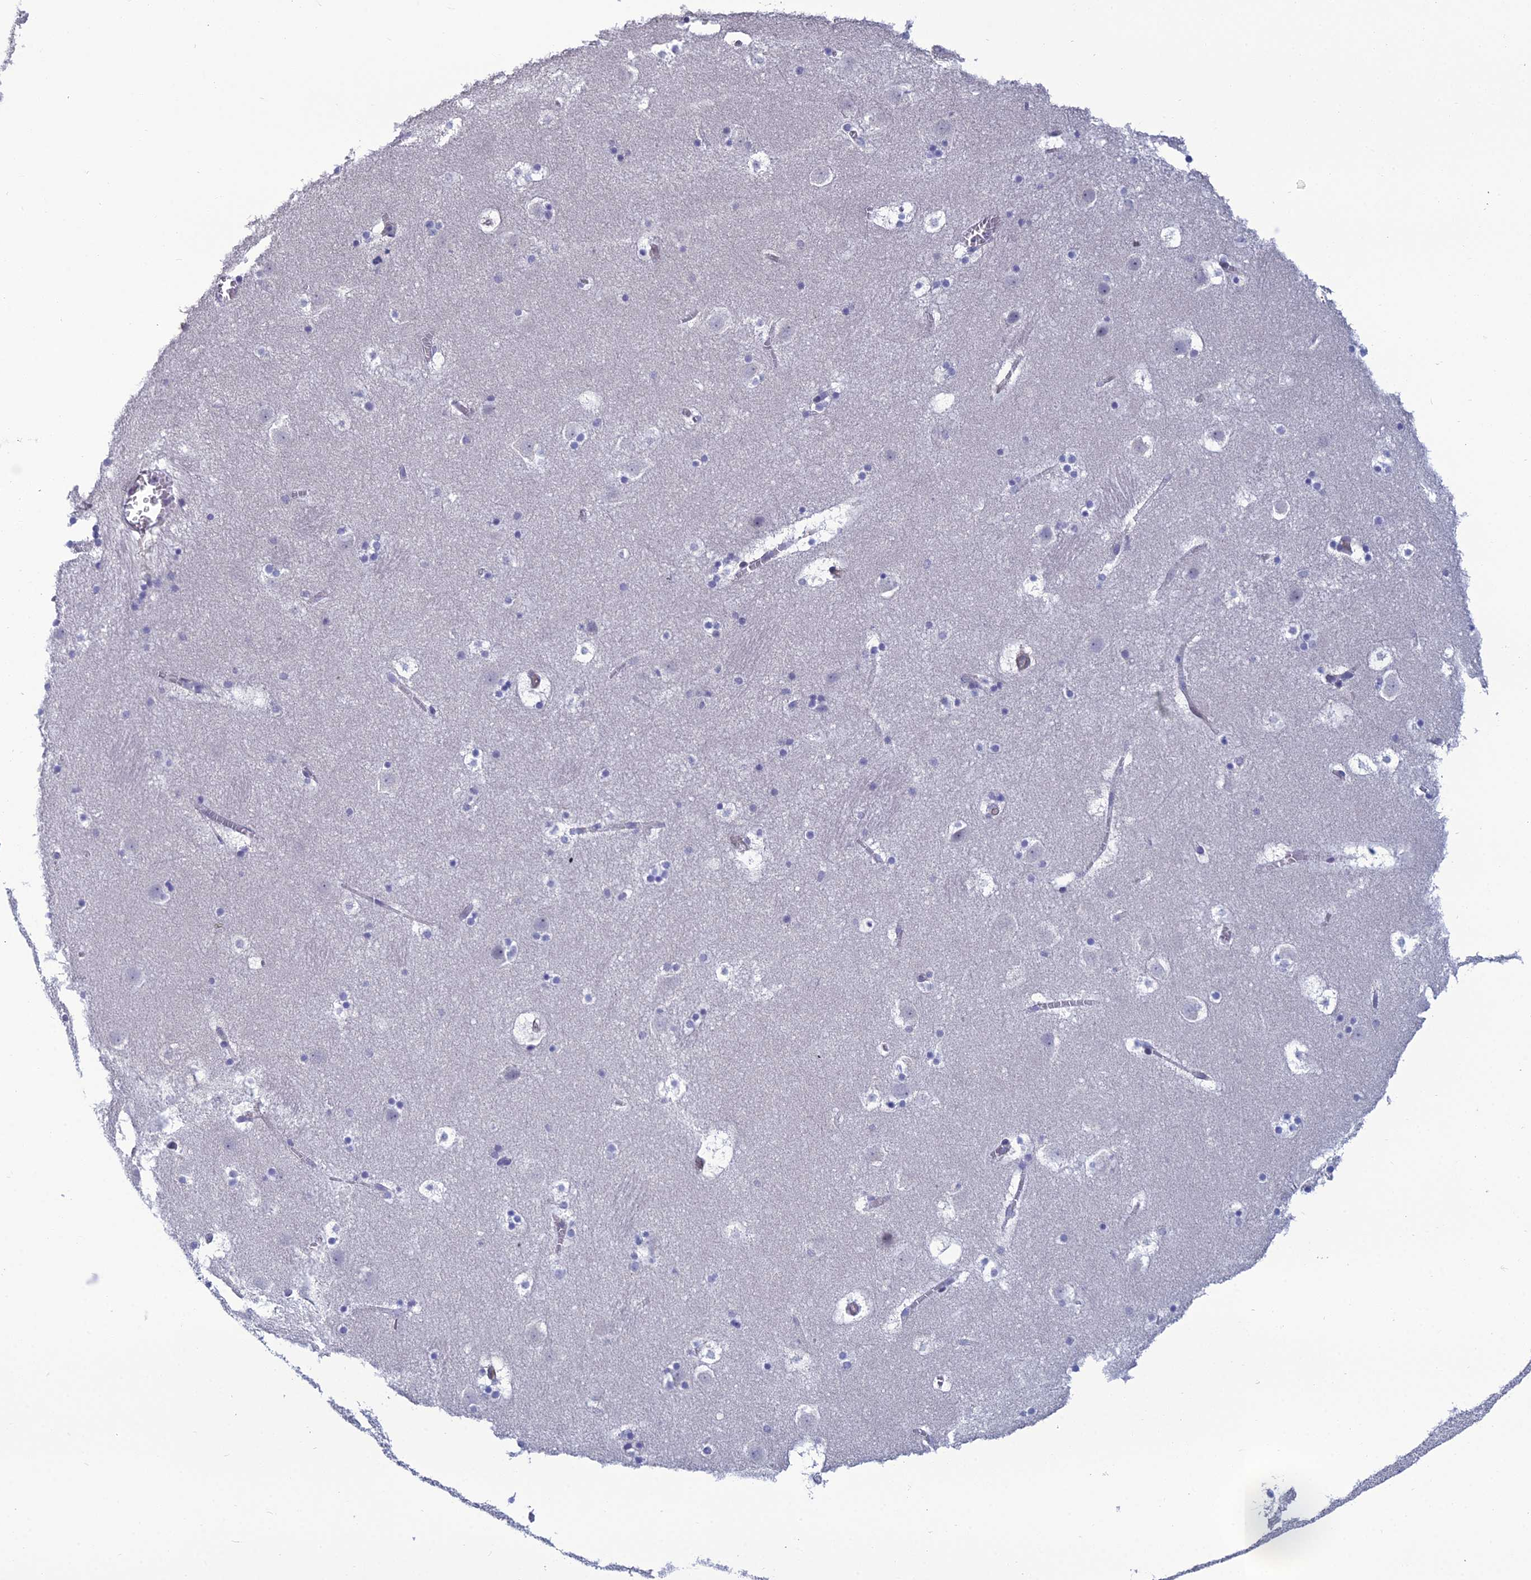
{"staining": {"intensity": "negative", "quantity": "none", "location": "none"}, "tissue": "caudate", "cell_type": "Glial cells", "image_type": "normal", "snomed": [{"axis": "morphology", "description": "Normal tissue, NOS"}, {"axis": "topography", "description": "Lateral ventricle wall"}], "caption": "This is a photomicrograph of immunohistochemistry staining of normal caudate, which shows no expression in glial cells.", "gene": "LZTS2", "patient": {"sex": "male", "age": 45}}